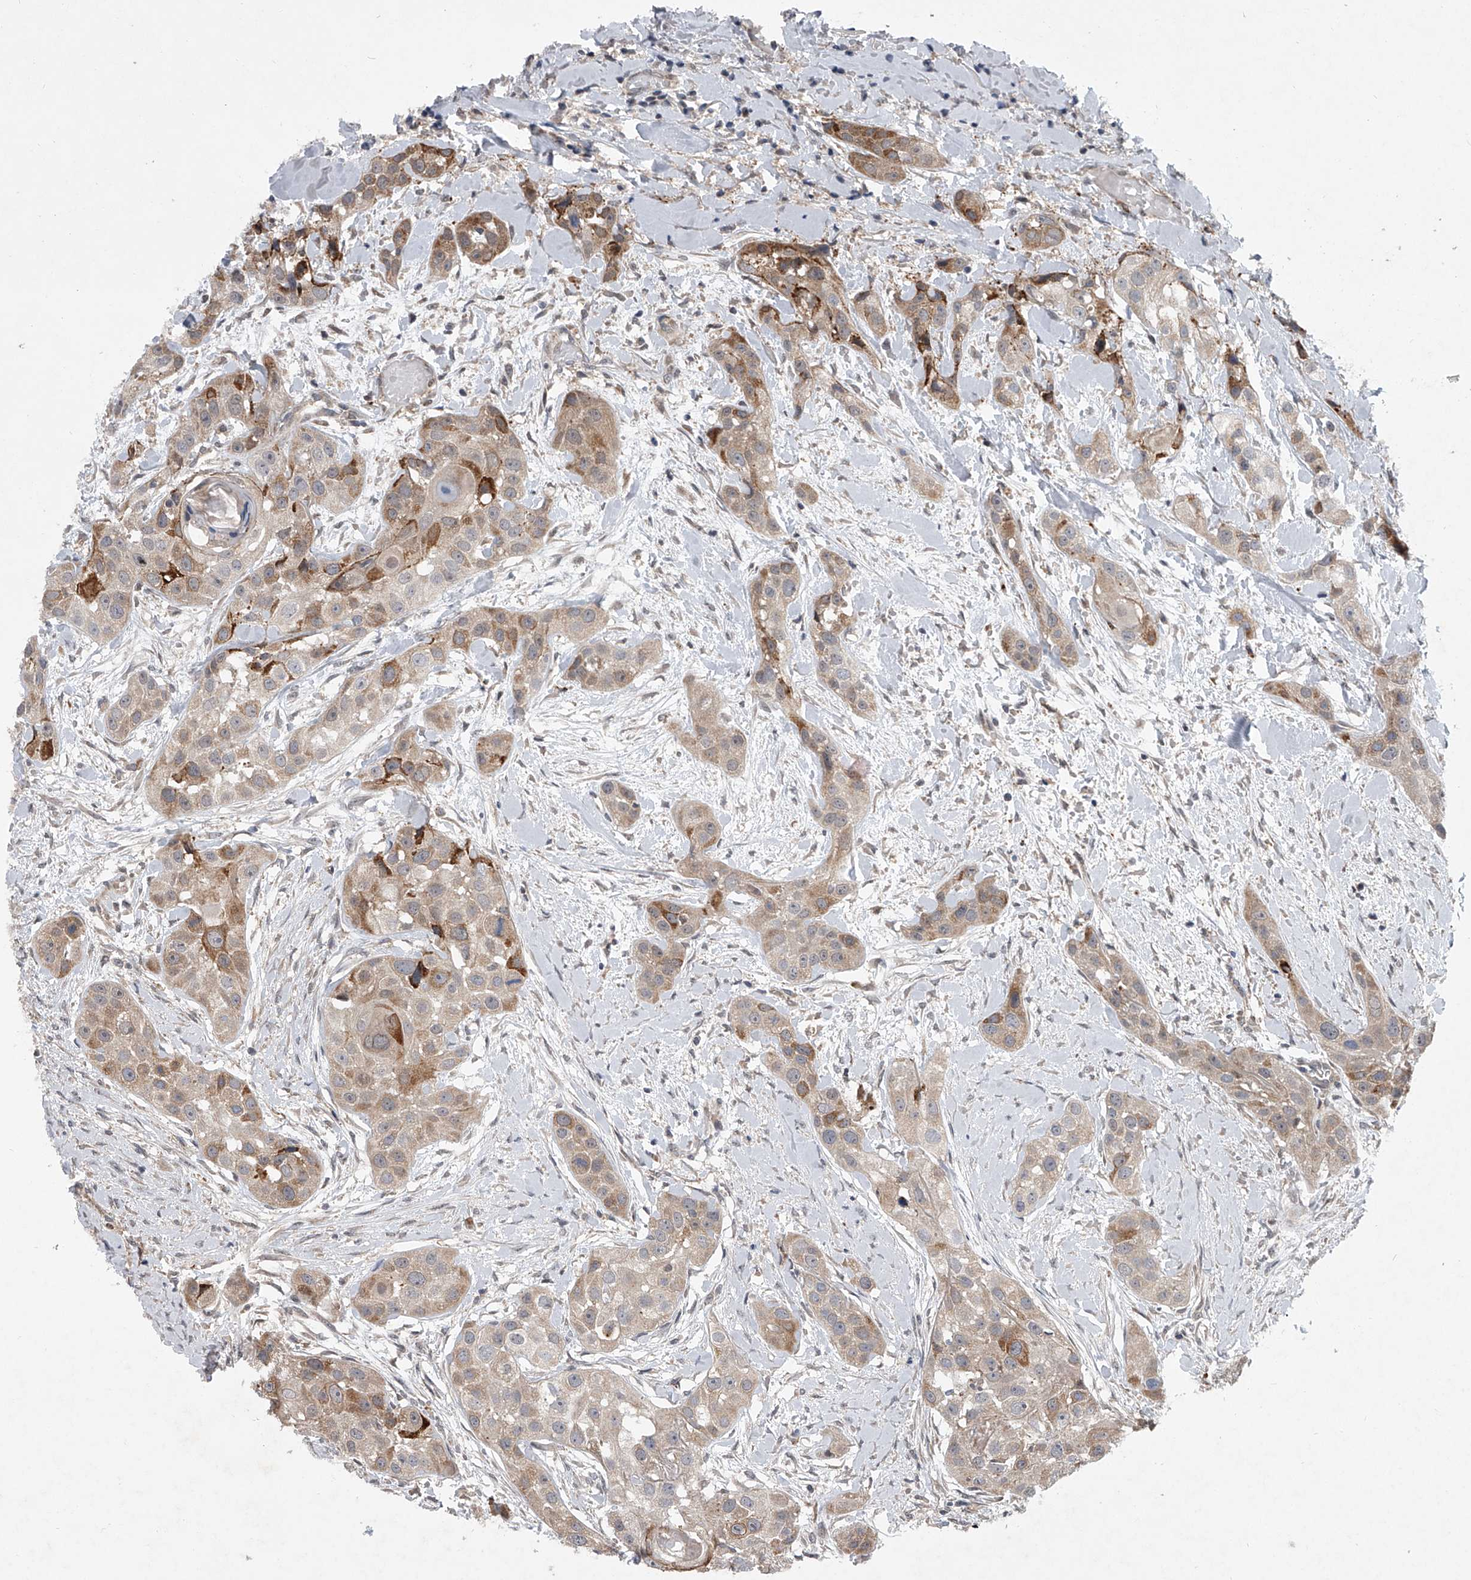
{"staining": {"intensity": "moderate", "quantity": "25%-75%", "location": "cytoplasmic/membranous"}, "tissue": "head and neck cancer", "cell_type": "Tumor cells", "image_type": "cancer", "snomed": [{"axis": "morphology", "description": "Normal tissue, NOS"}, {"axis": "morphology", "description": "Squamous cell carcinoma, NOS"}, {"axis": "topography", "description": "Skeletal muscle"}, {"axis": "topography", "description": "Head-Neck"}], "caption": "Squamous cell carcinoma (head and neck) stained with immunohistochemistry exhibits moderate cytoplasmic/membranous positivity in approximately 25%-75% of tumor cells.", "gene": "GEMIN8", "patient": {"sex": "male", "age": 51}}